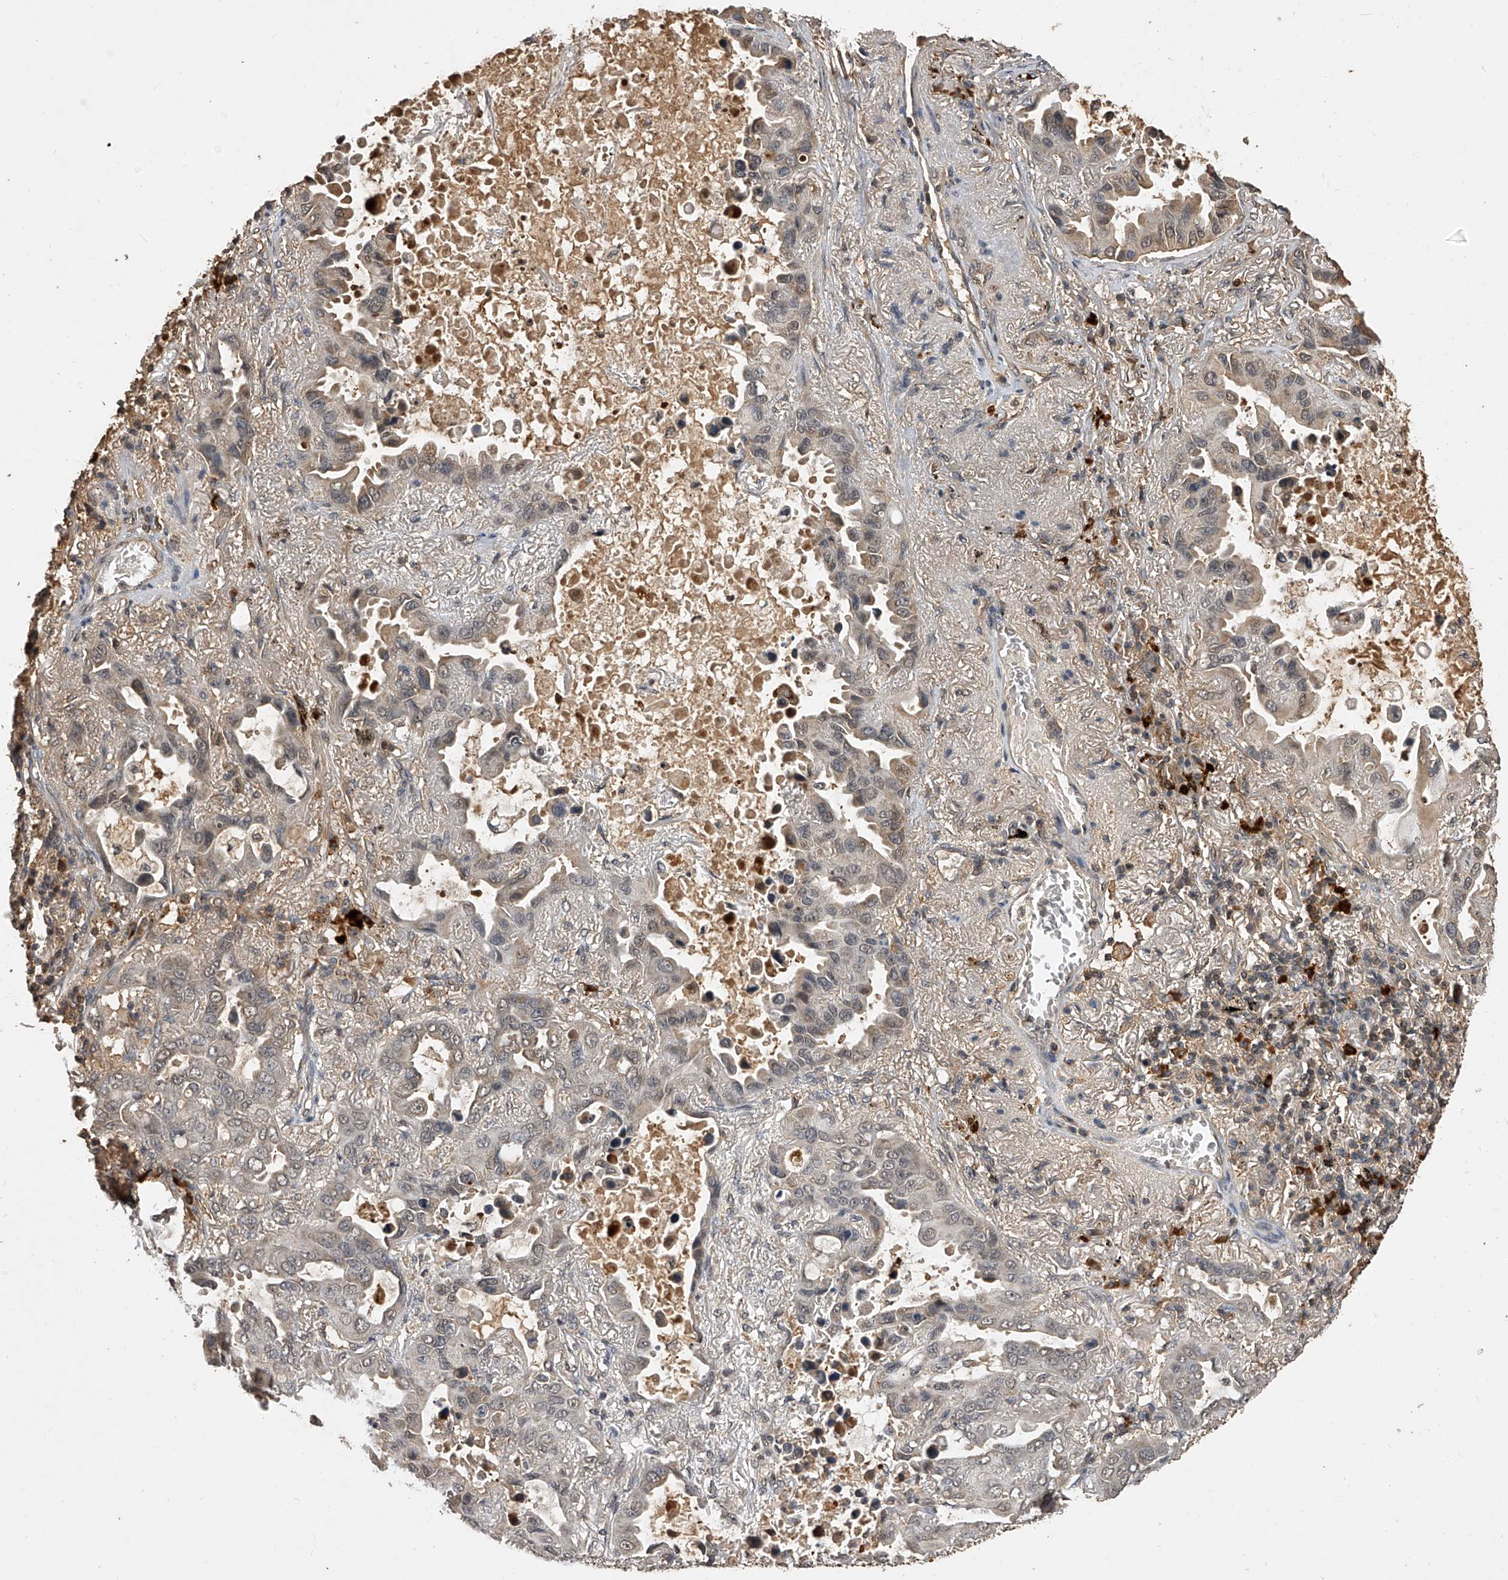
{"staining": {"intensity": "weak", "quantity": "<25%", "location": "cytoplasmic/membranous,nuclear"}, "tissue": "lung cancer", "cell_type": "Tumor cells", "image_type": "cancer", "snomed": [{"axis": "morphology", "description": "Adenocarcinoma, NOS"}, {"axis": "topography", "description": "Lung"}], "caption": "Immunohistochemical staining of human lung cancer reveals no significant expression in tumor cells.", "gene": "CFAP410", "patient": {"sex": "male", "age": 64}}